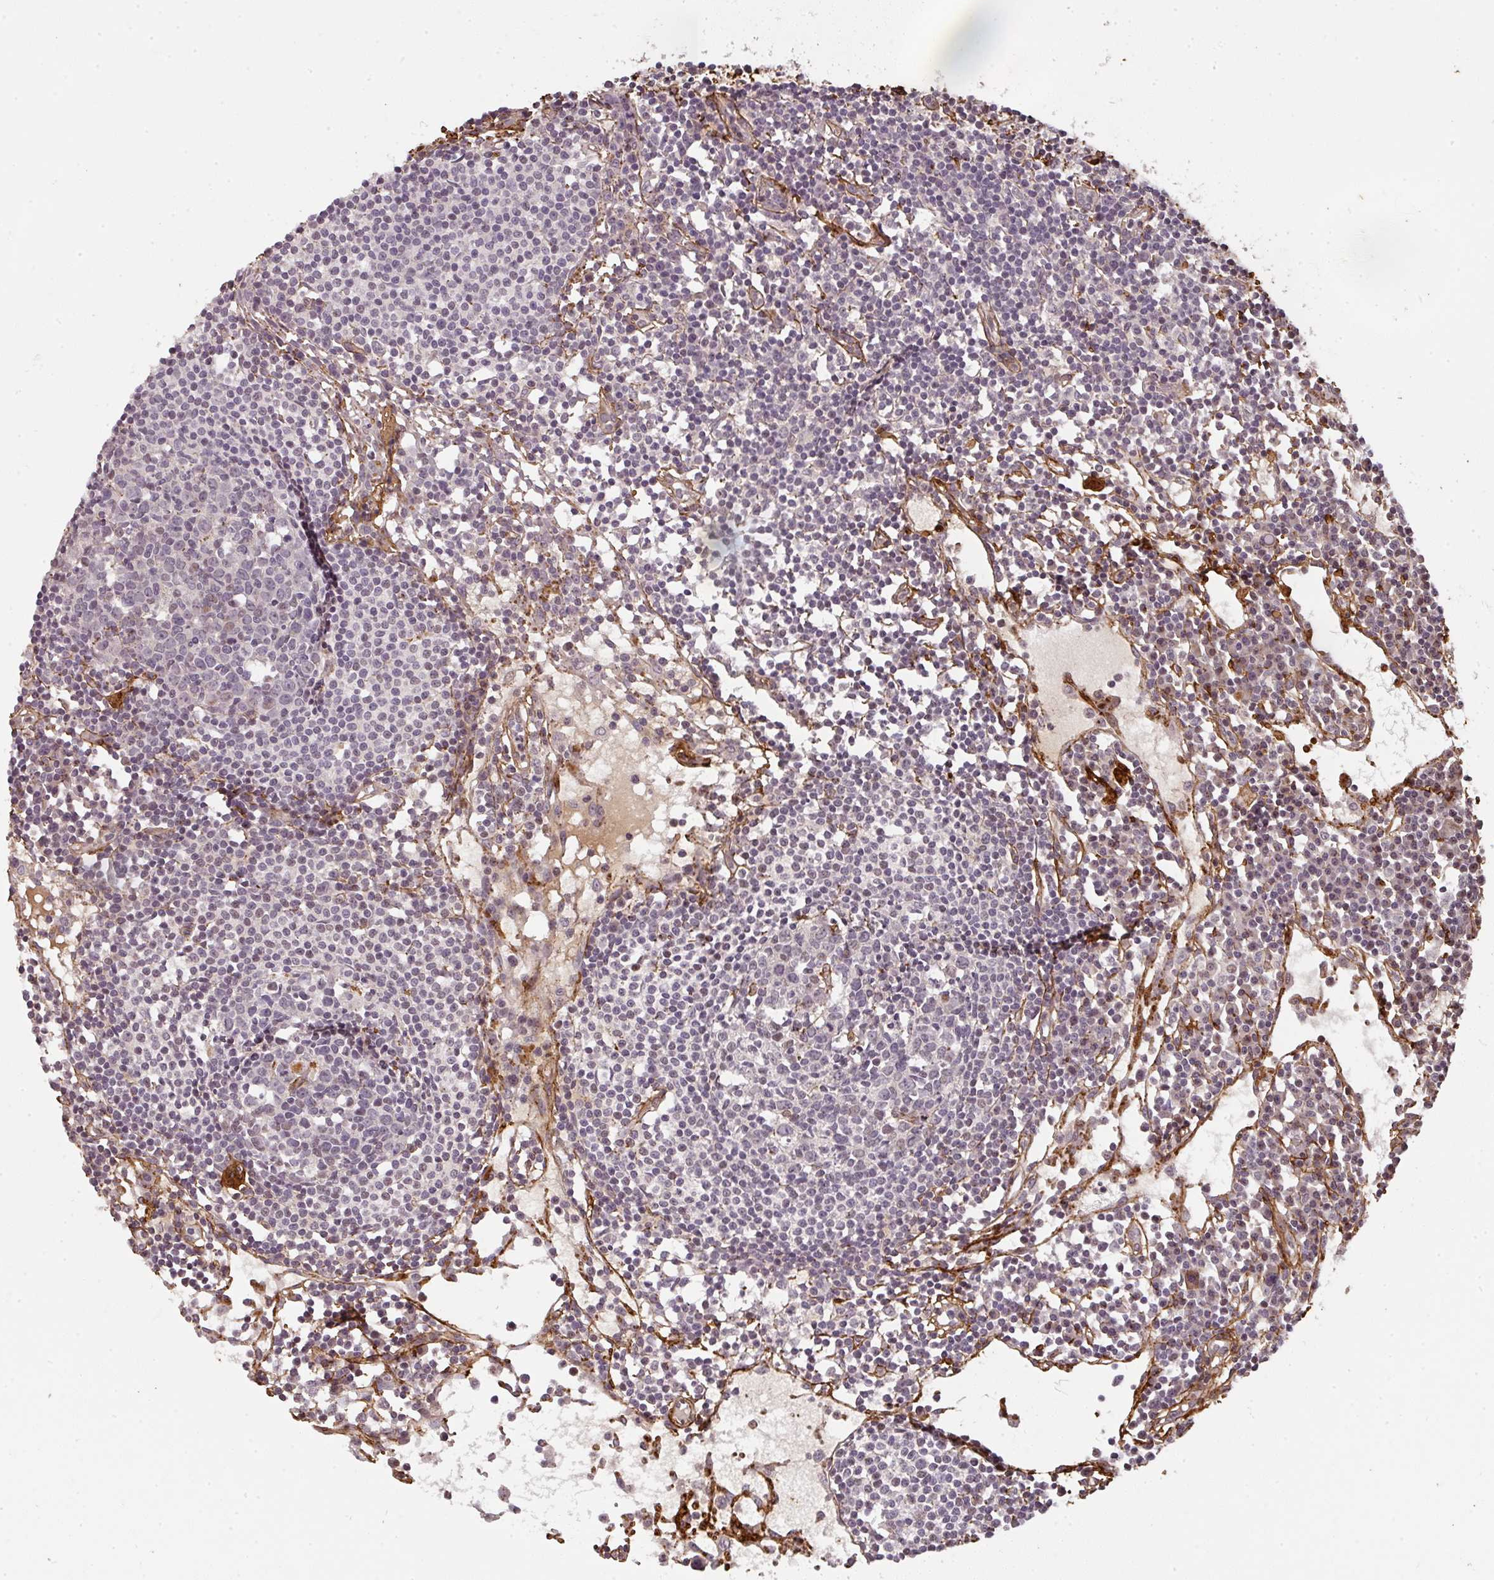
{"staining": {"intensity": "negative", "quantity": "none", "location": "none"}, "tissue": "lymph node", "cell_type": "Germinal center cells", "image_type": "normal", "snomed": [{"axis": "morphology", "description": "Normal tissue, NOS"}, {"axis": "topography", "description": "Lymph node"}], "caption": "The micrograph demonstrates no staining of germinal center cells in normal lymph node. (DAB IHC, high magnification).", "gene": "COL3A1", "patient": {"sex": "female", "age": 78}}